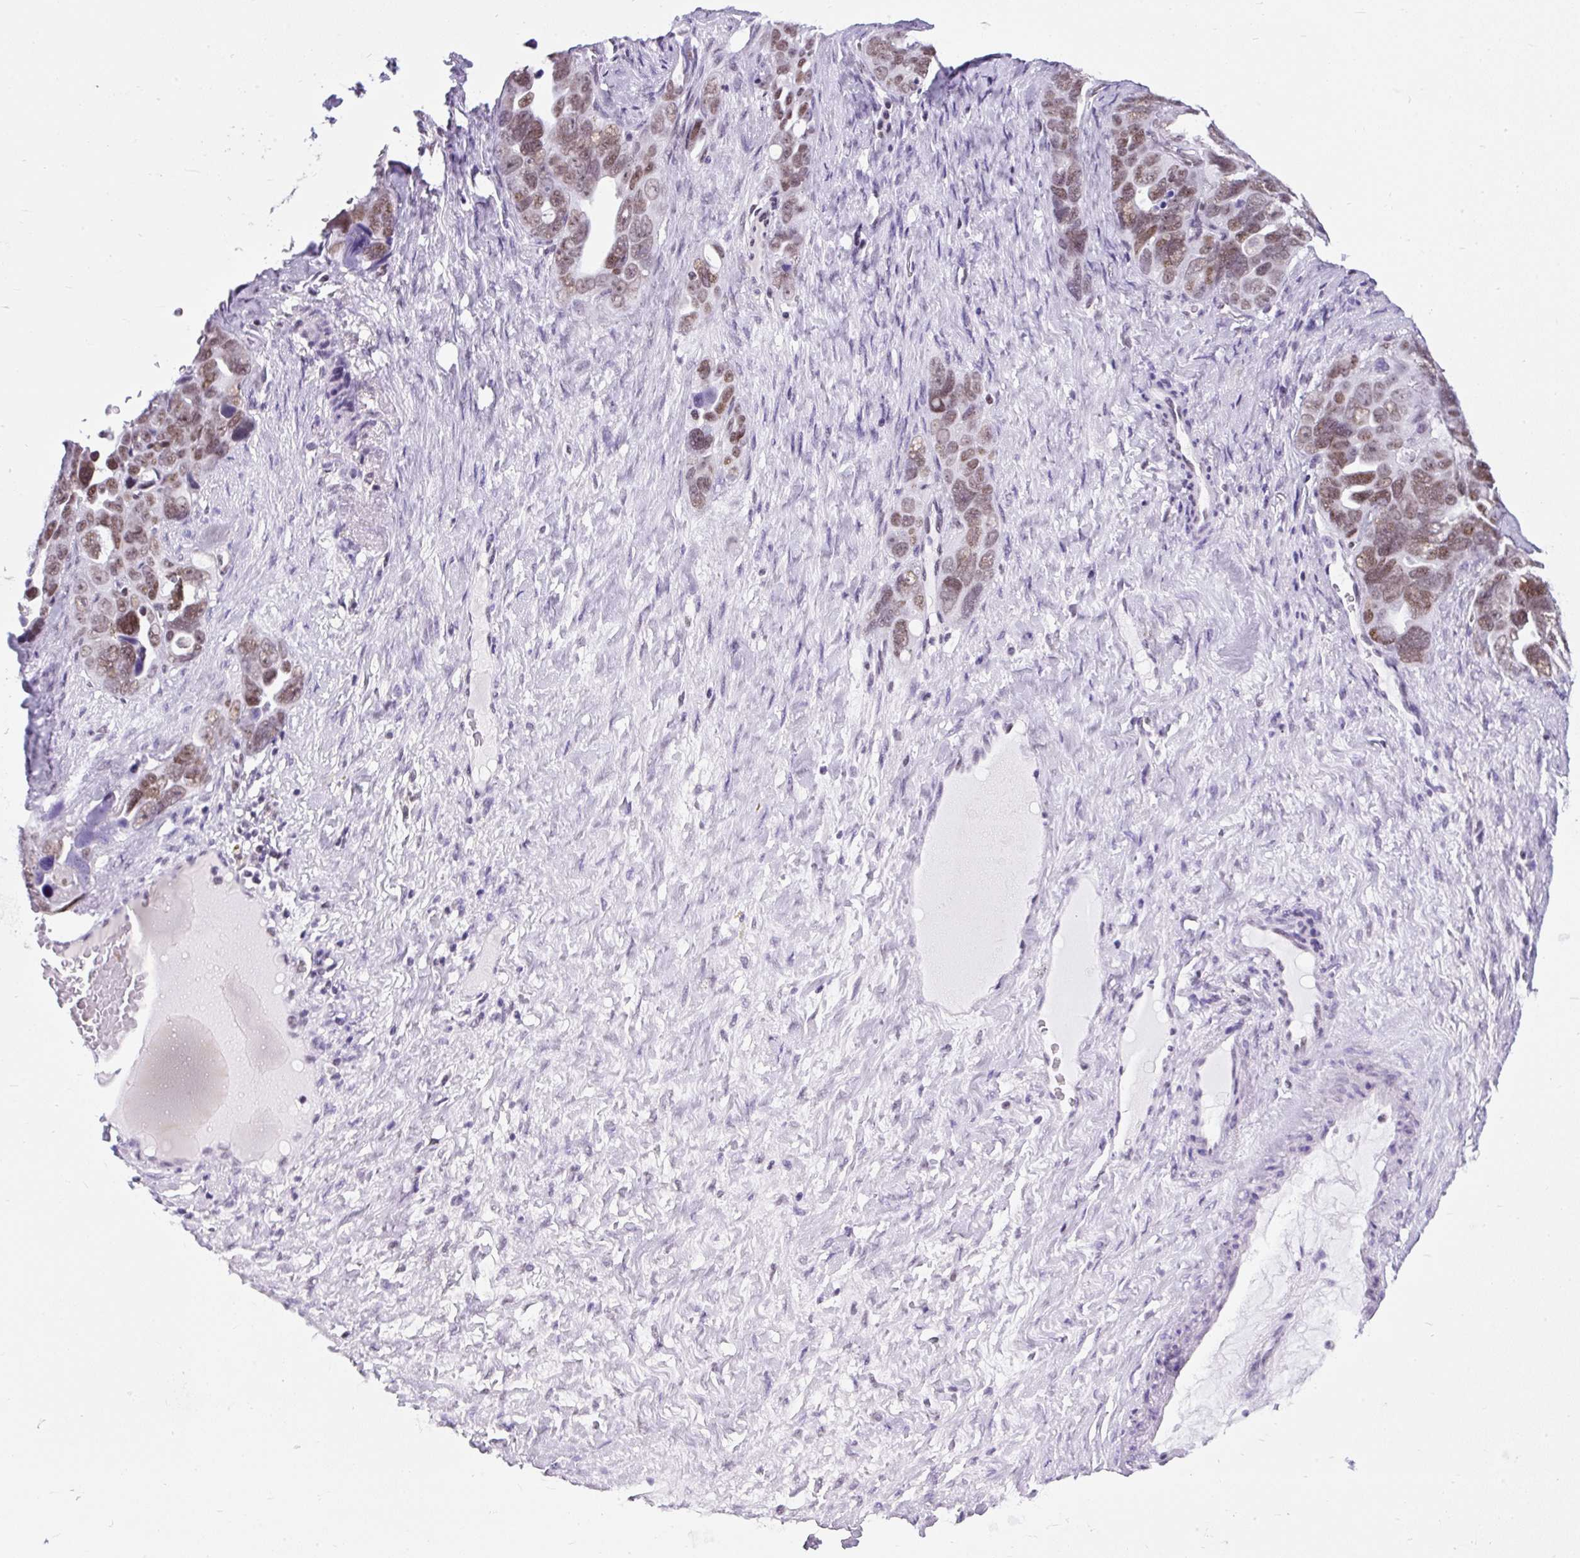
{"staining": {"intensity": "moderate", "quantity": ">75%", "location": "nuclear"}, "tissue": "ovarian cancer", "cell_type": "Tumor cells", "image_type": "cancer", "snomed": [{"axis": "morphology", "description": "Cystadenocarcinoma, serous, NOS"}, {"axis": "topography", "description": "Ovary"}], "caption": "There is medium levels of moderate nuclear staining in tumor cells of ovarian cancer, as demonstrated by immunohistochemical staining (brown color).", "gene": "PLCXD2", "patient": {"sex": "female", "age": 63}}